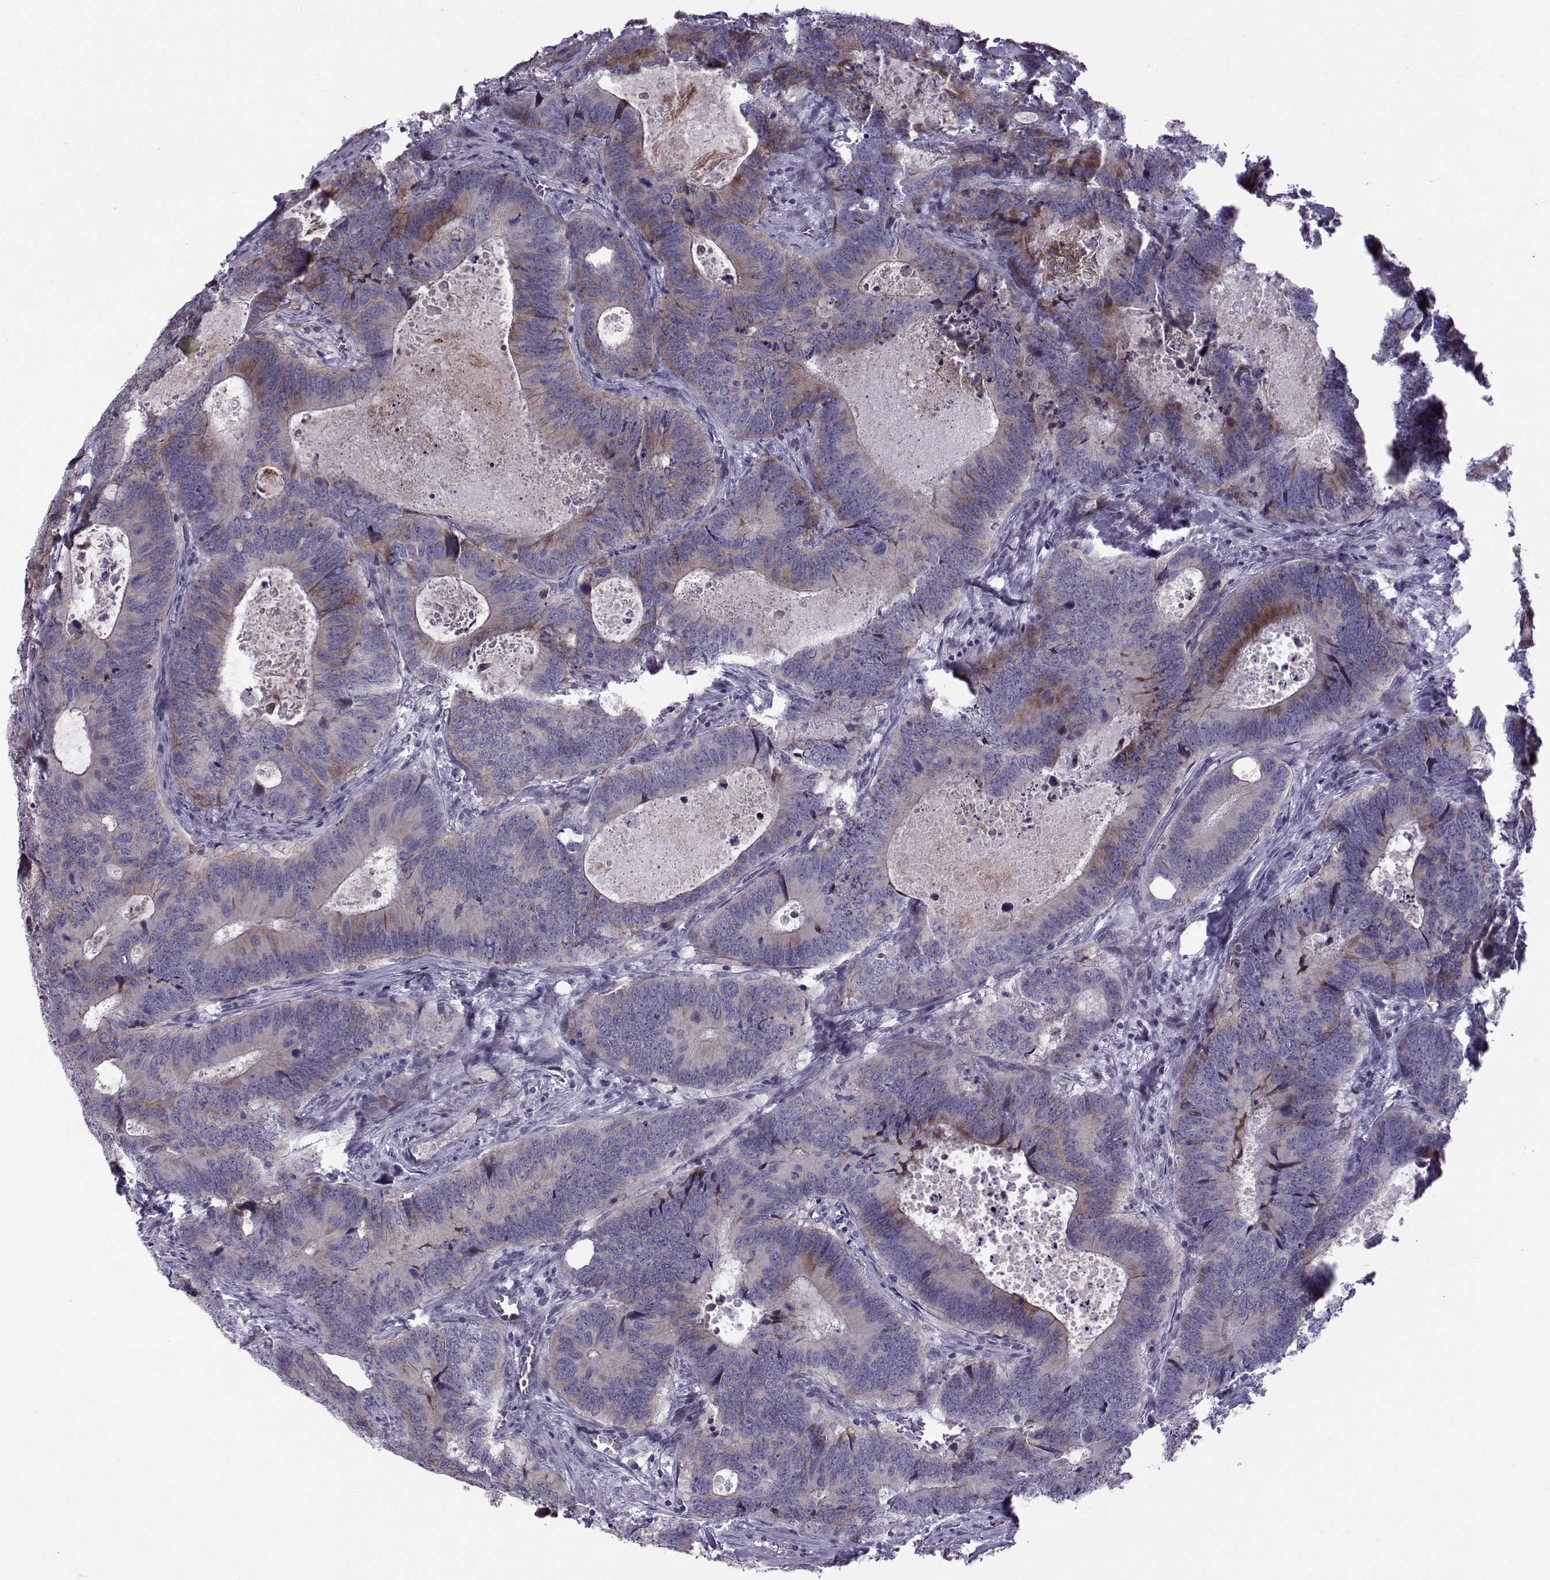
{"staining": {"intensity": "moderate", "quantity": "<25%", "location": "cytoplasmic/membranous"}, "tissue": "colorectal cancer", "cell_type": "Tumor cells", "image_type": "cancer", "snomed": [{"axis": "morphology", "description": "Adenocarcinoma, NOS"}, {"axis": "topography", "description": "Colon"}], "caption": "Moderate cytoplasmic/membranous staining for a protein is present in about <25% of tumor cells of colorectal adenocarcinoma using immunohistochemistry.", "gene": "DMRT3", "patient": {"sex": "female", "age": 82}}